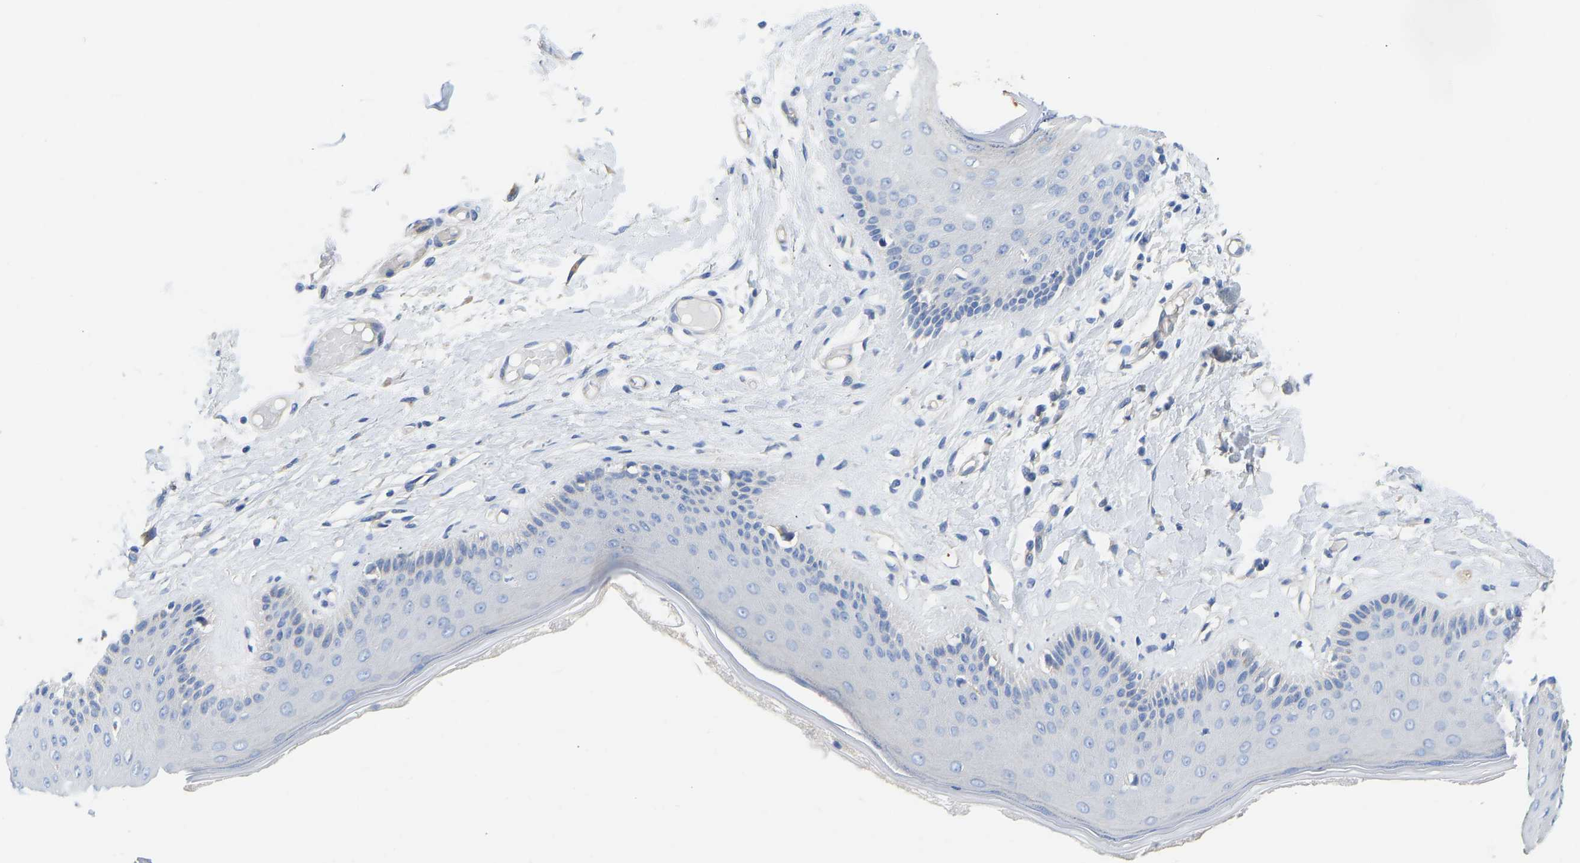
{"staining": {"intensity": "moderate", "quantity": "<25%", "location": "cytoplasmic/membranous"}, "tissue": "skin", "cell_type": "Epidermal cells", "image_type": "normal", "snomed": [{"axis": "morphology", "description": "Normal tissue, NOS"}, {"axis": "topography", "description": "Vulva"}], "caption": "This is a histology image of IHC staining of unremarkable skin, which shows moderate staining in the cytoplasmic/membranous of epidermal cells.", "gene": "CHAD", "patient": {"sex": "female", "age": 73}}